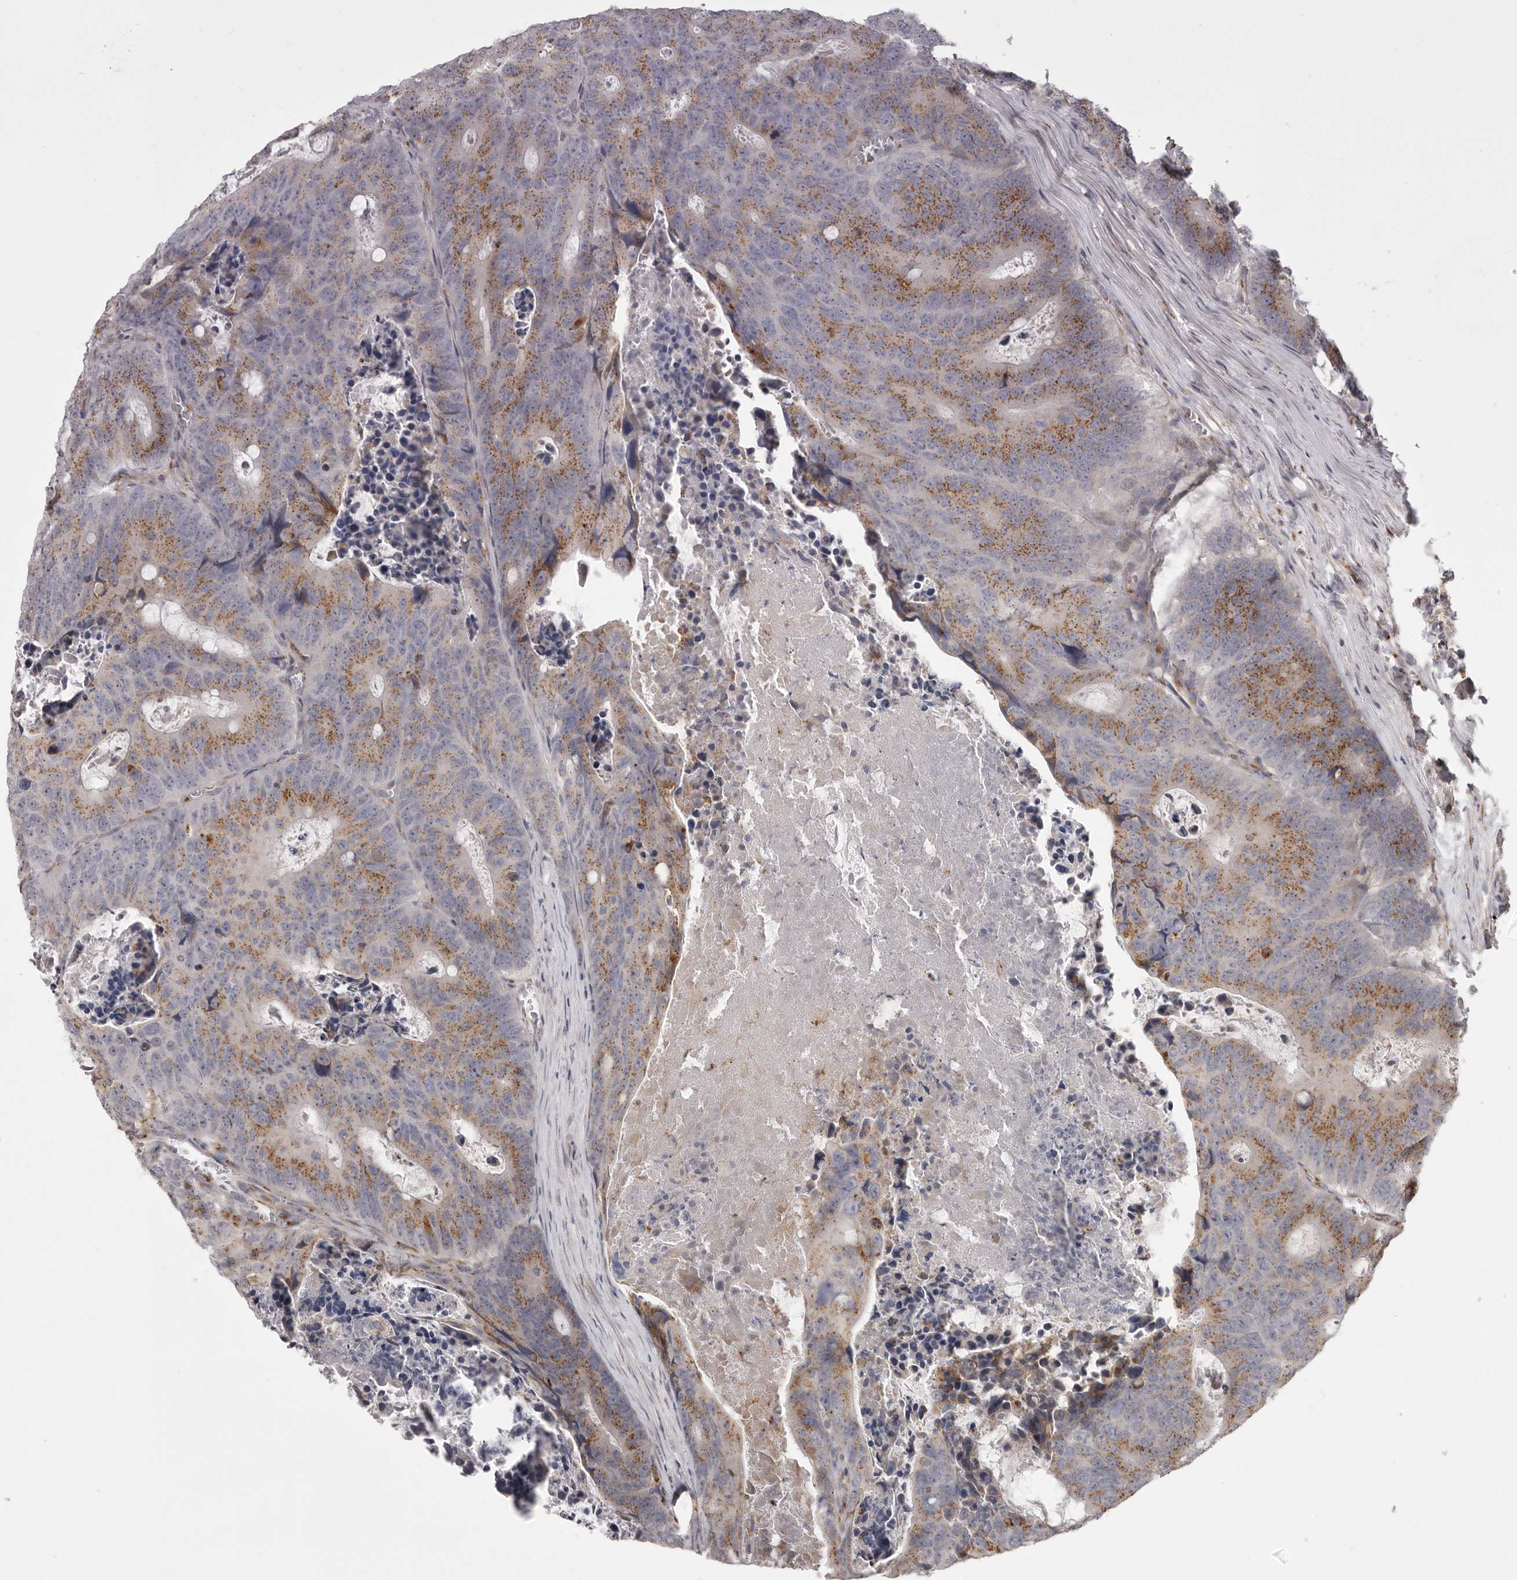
{"staining": {"intensity": "moderate", "quantity": ">75%", "location": "cytoplasmic/membranous"}, "tissue": "colorectal cancer", "cell_type": "Tumor cells", "image_type": "cancer", "snomed": [{"axis": "morphology", "description": "Adenocarcinoma, NOS"}, {"axis": "topography", "description": "Colon"}], "caption": "Brown immunohistochemical staining in adenocarcinoma (colorectal) displays moderate cytoplasmic/membranous staining in about >75% of tumor cells.", "gene": "WDR47", "patient": {"sex": "male", "age": 87}}